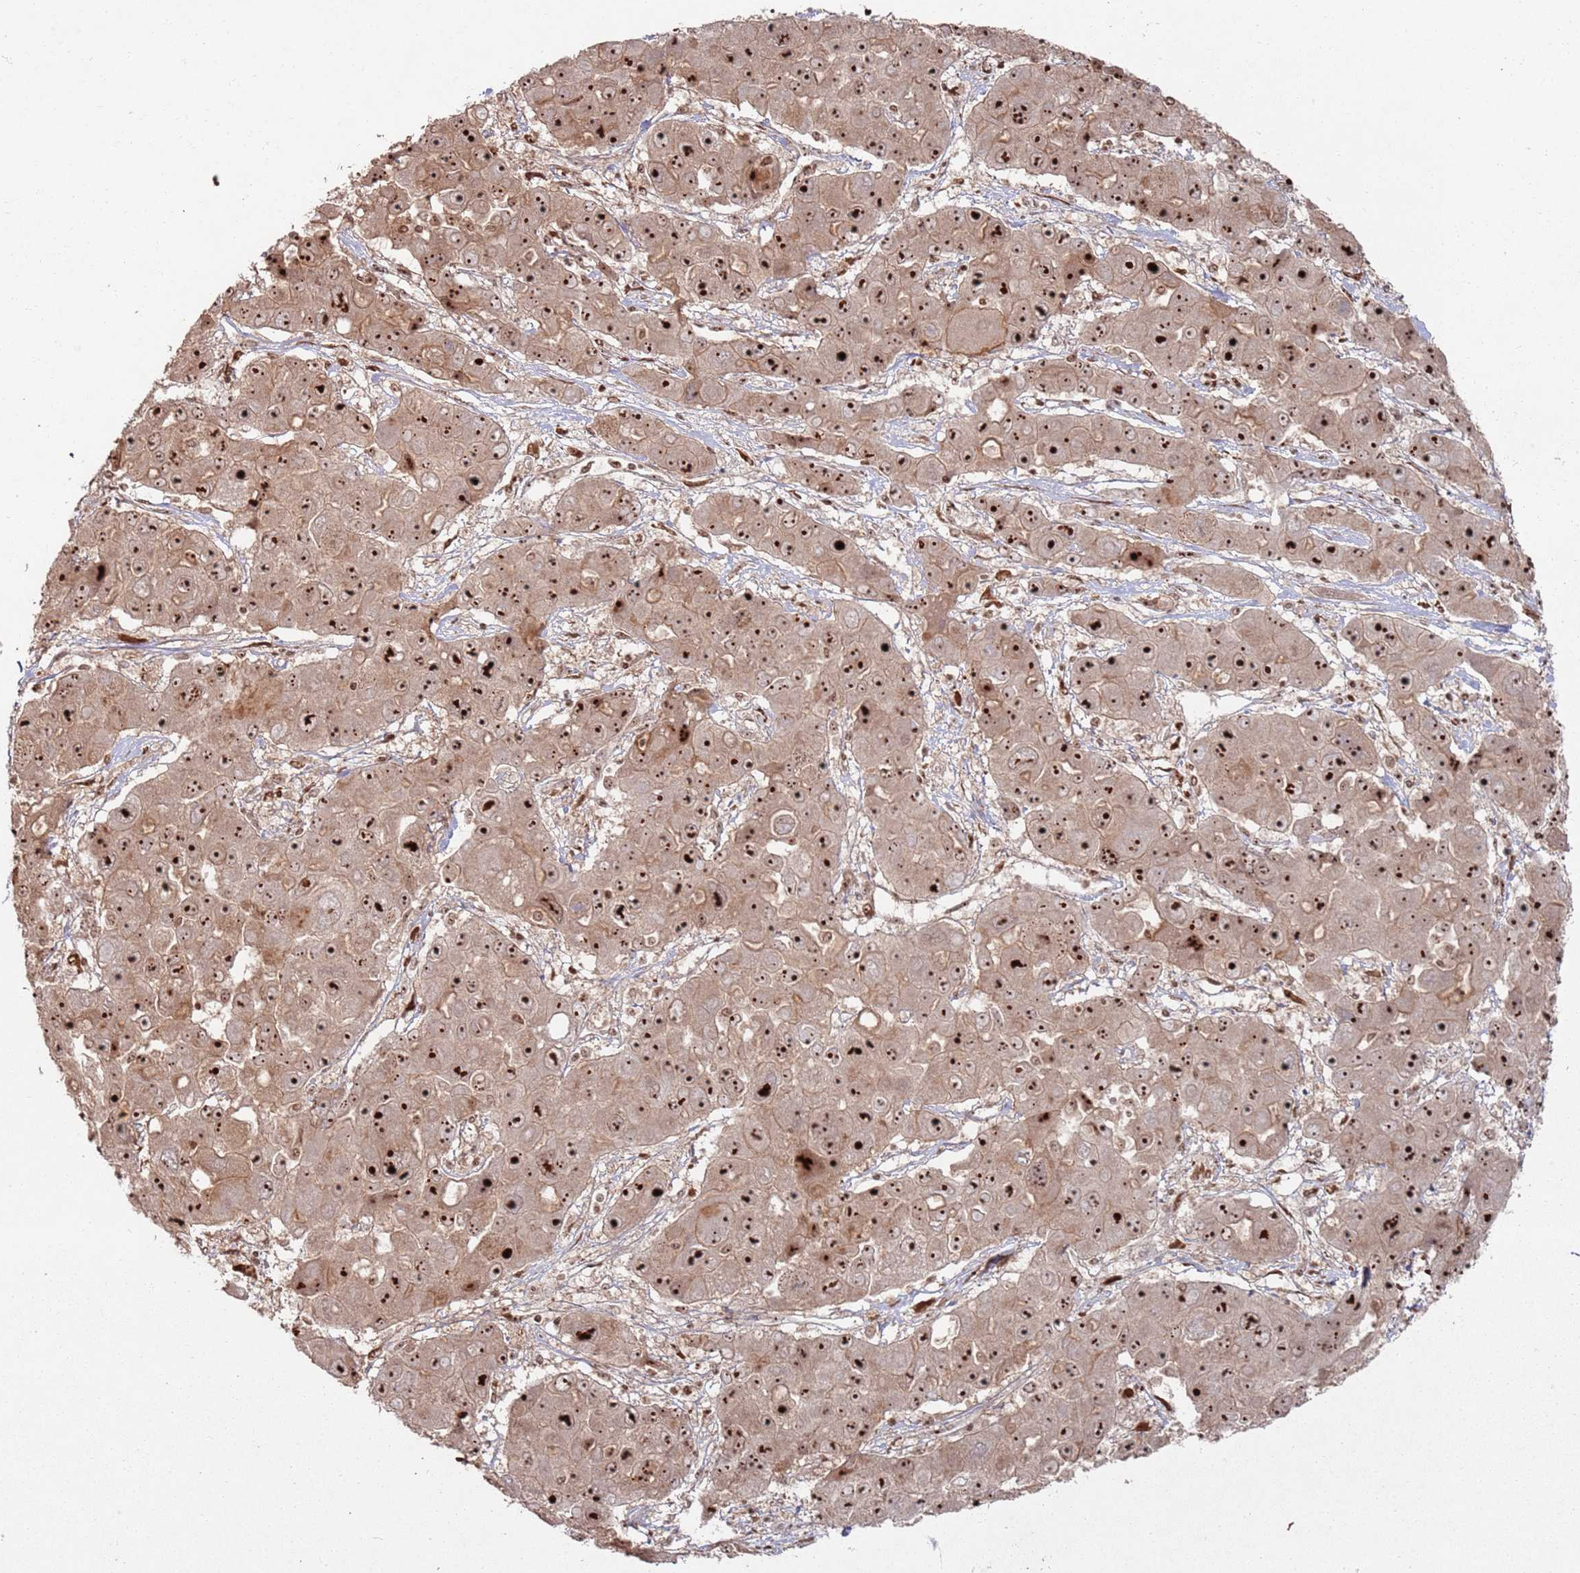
{"staining": {"intensity": "strong", "quantity": ">75%", "location": "cytoplasmic/membranous,nuclear"}, "tissue": "liver cancer", "cell_type": "Tumor cells", "image_type": "cancer", "snomed": [{"axis": "morphology", "description": "Cholangiocarcinoma"}, {"axis": "topography", "description": "Liver"}], "caption": "IHC histopathology image of human liver cancer (cholangiocarcinoma) stained for a protein (brown), which shows high levels of strong cytoplasmic/membranous and nuclear staining in about >75% of tumor cells.", "gene": "UTP11", "patient": {"sex": "male", "age": 67}}